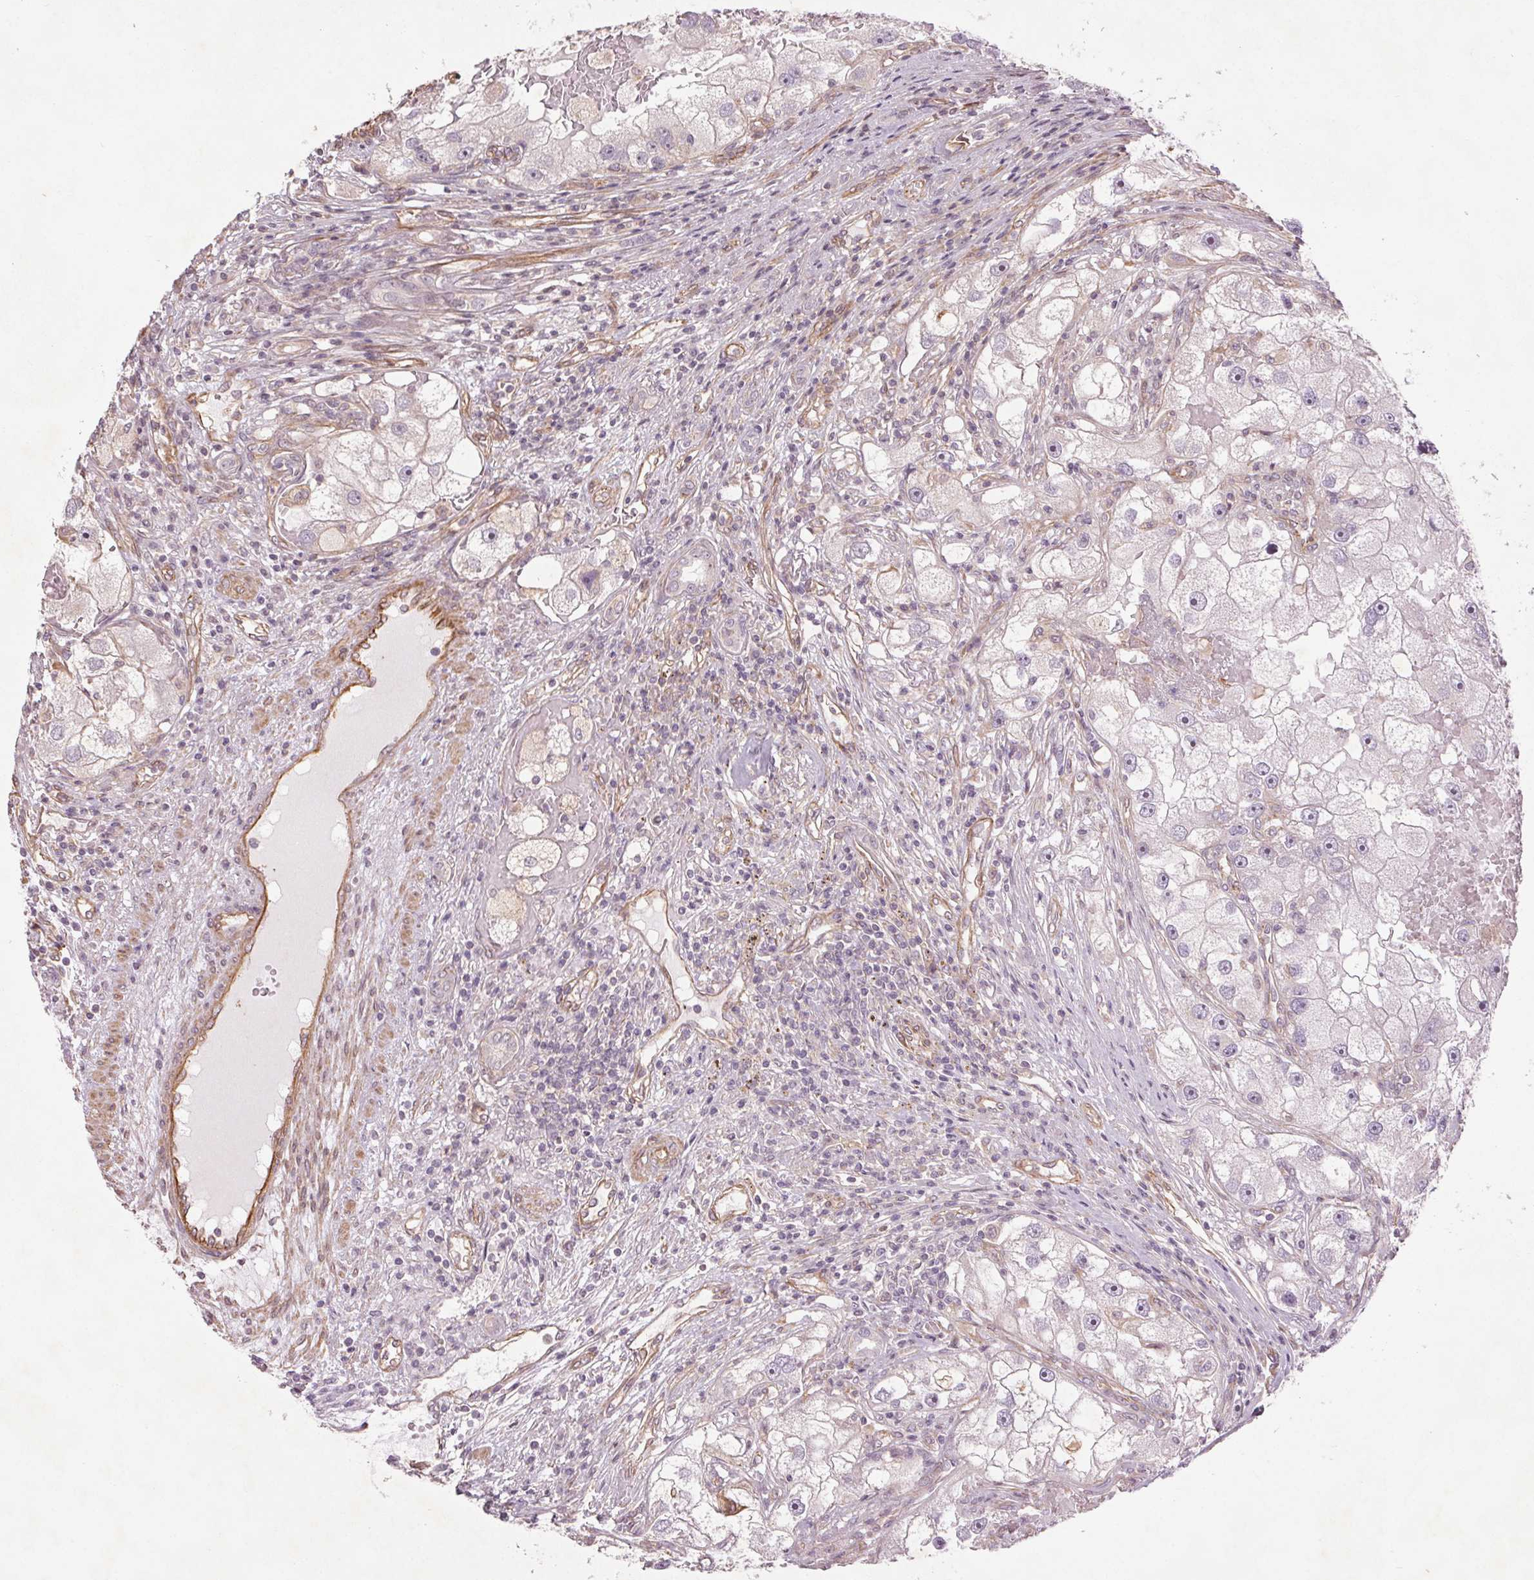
{"staining": {"intensity": "negative", "quantity": "none", "location": "none"}, "tissue": "renal cancer", "cell_type": "Tumor cells", "image_type": "cancer", "snomed": [{"axis": "morphology", "description": "Adenocarcinoma, NOS"}, {"axis": "topography", "description": "Kidney"}], "caption": "The histopathology image shows no staining of tumor cells in renal cancer.", "gene": "CCSER1", "patient": {"sex": "male", "age": 63}}